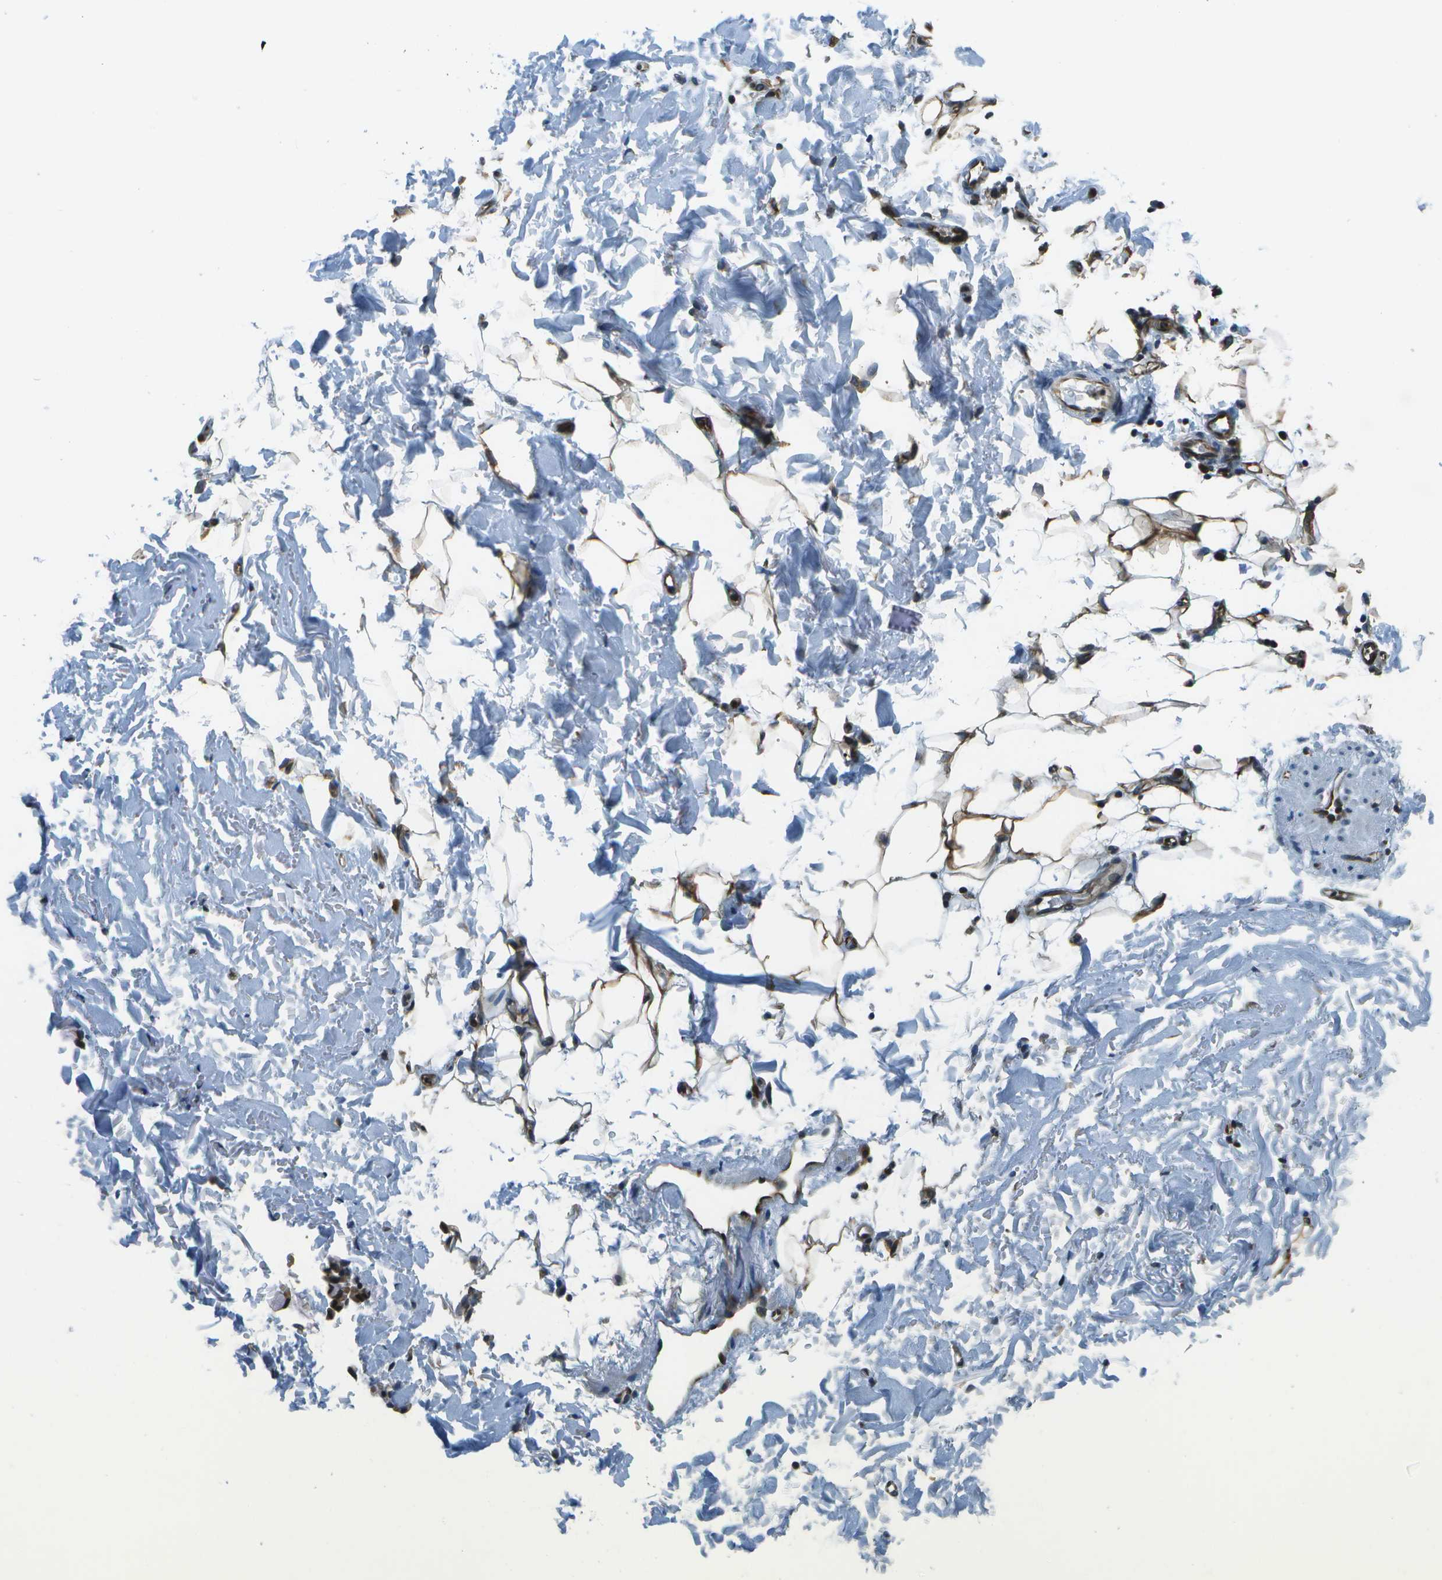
{"staining": {"intensity": "moderate", "quantity": ">75%", "location": "cytoplasmic/membranous"}, "tissue": "adipose tissue", "cell_type": "Adipocytes", "image_type": "normal", "snomed": [{"axis": "morphology", "description": "Normal tissue, NOS"}, {"axis": "topography", "description": "Cartilage tissue"}, {"axis": "topography", "description": "Bronchus"}], "caption": "Adipose tissue was stained to show a protein in brown. There is medium levels of moderate cytoplasmic/membranous expression in approximately >75% of adipocytes. The staining was performed using DAB (3,3'-diaminobenzidine), with brown indicating positive protein expression. Nuclei are stained blue with hematoxylin.", "gene": "ESYT1", "patient": {"sex": "female", "age": 73}}